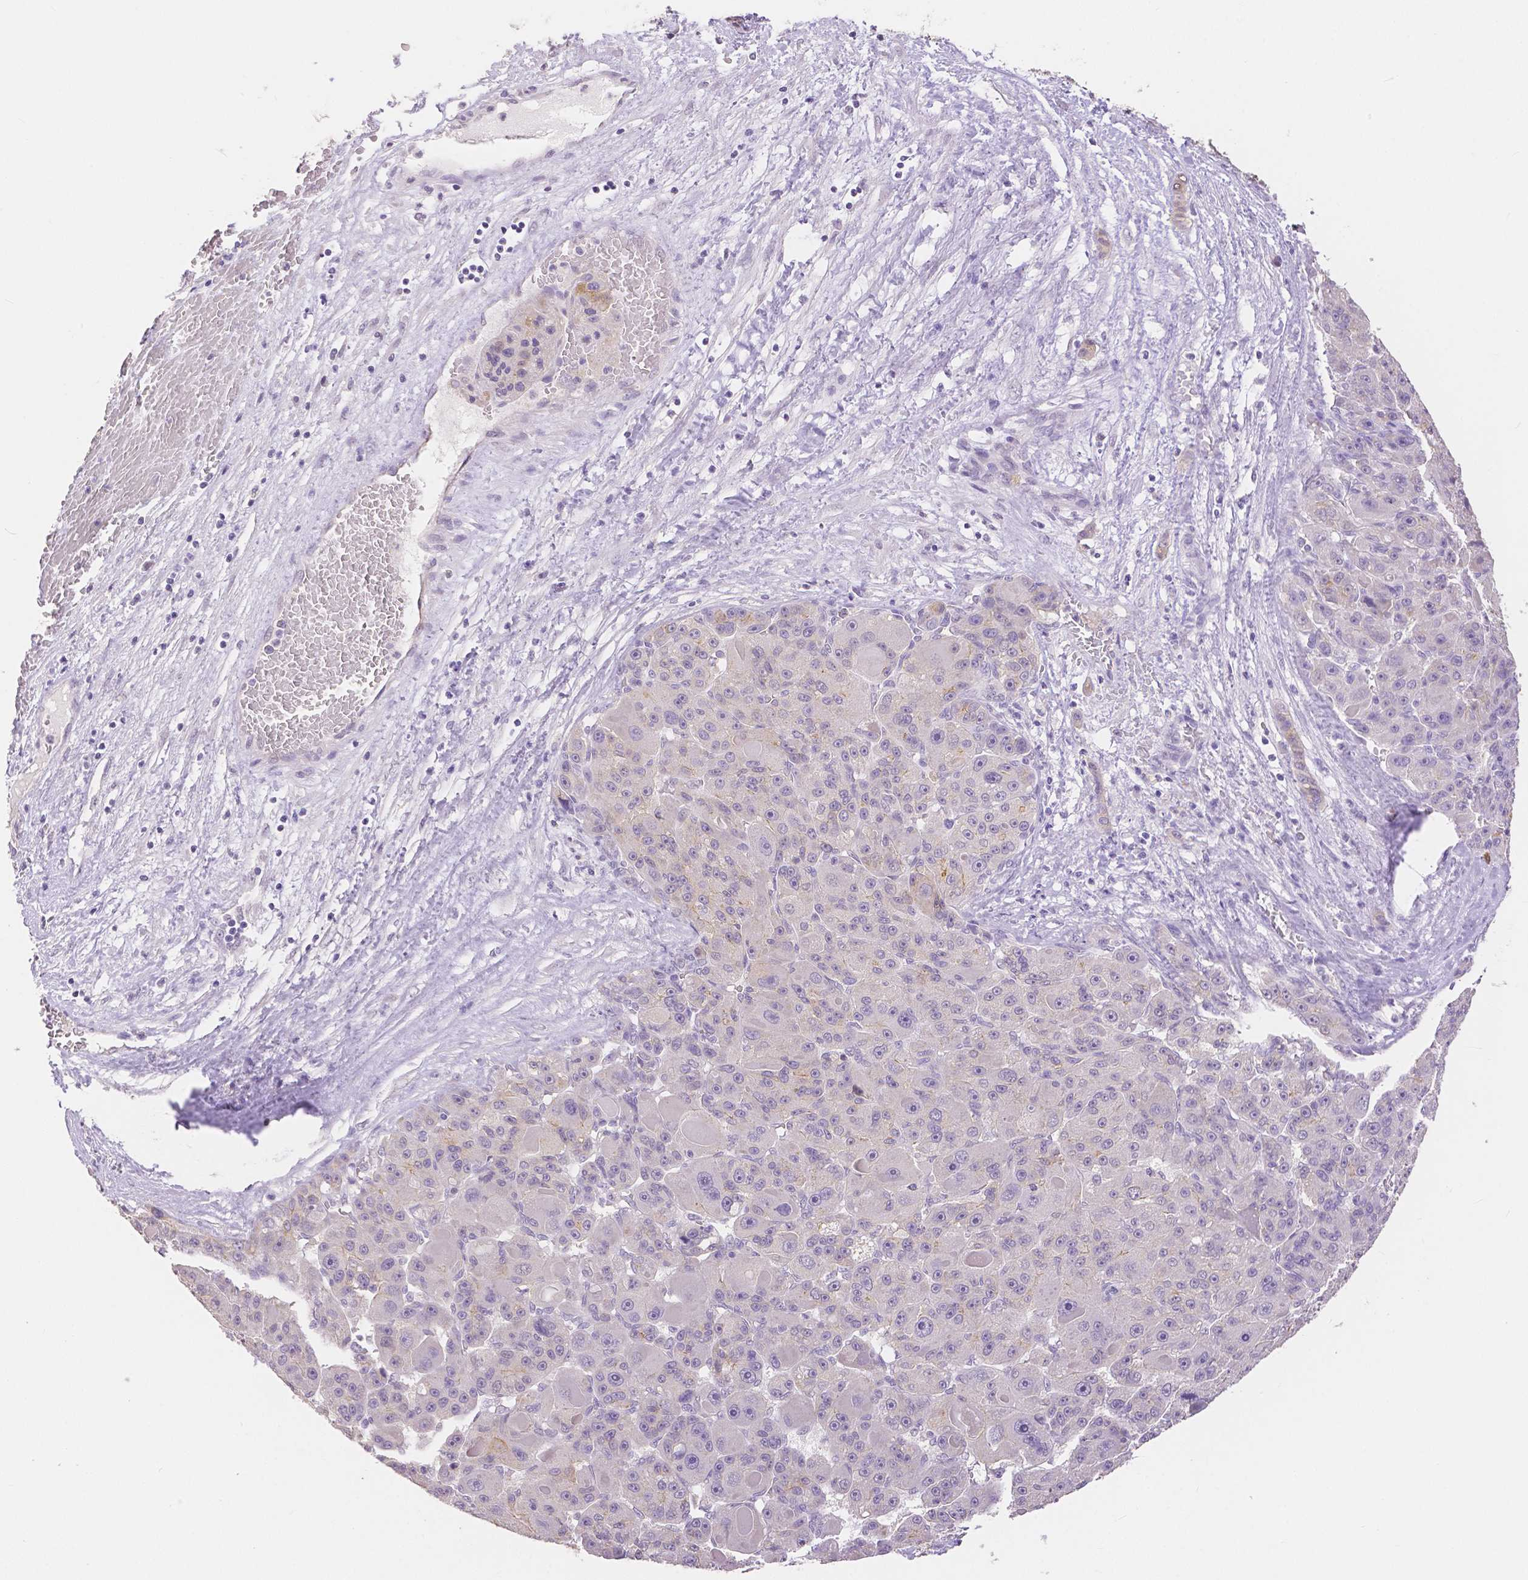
{"staining": {"intensity": "negative", "quantity": "none", "location": "none"}, "tissue": "liver cancer", "cell_type": "Tumor cells", "image_type": "cancer", "snomed": [{"axis": "morphology", "description": "Carcinoma, Hepatocellular, NOS"}, {"axis": "topography", "description": "Liver"}], "caption": "The histopathology image displays no staining of tumor cells in liver cancer. (Immunohistochemistry, brightfield microscopy, high magnification).", "gene": "OCLN", "patient": {"sex": "male", "age": 76}}